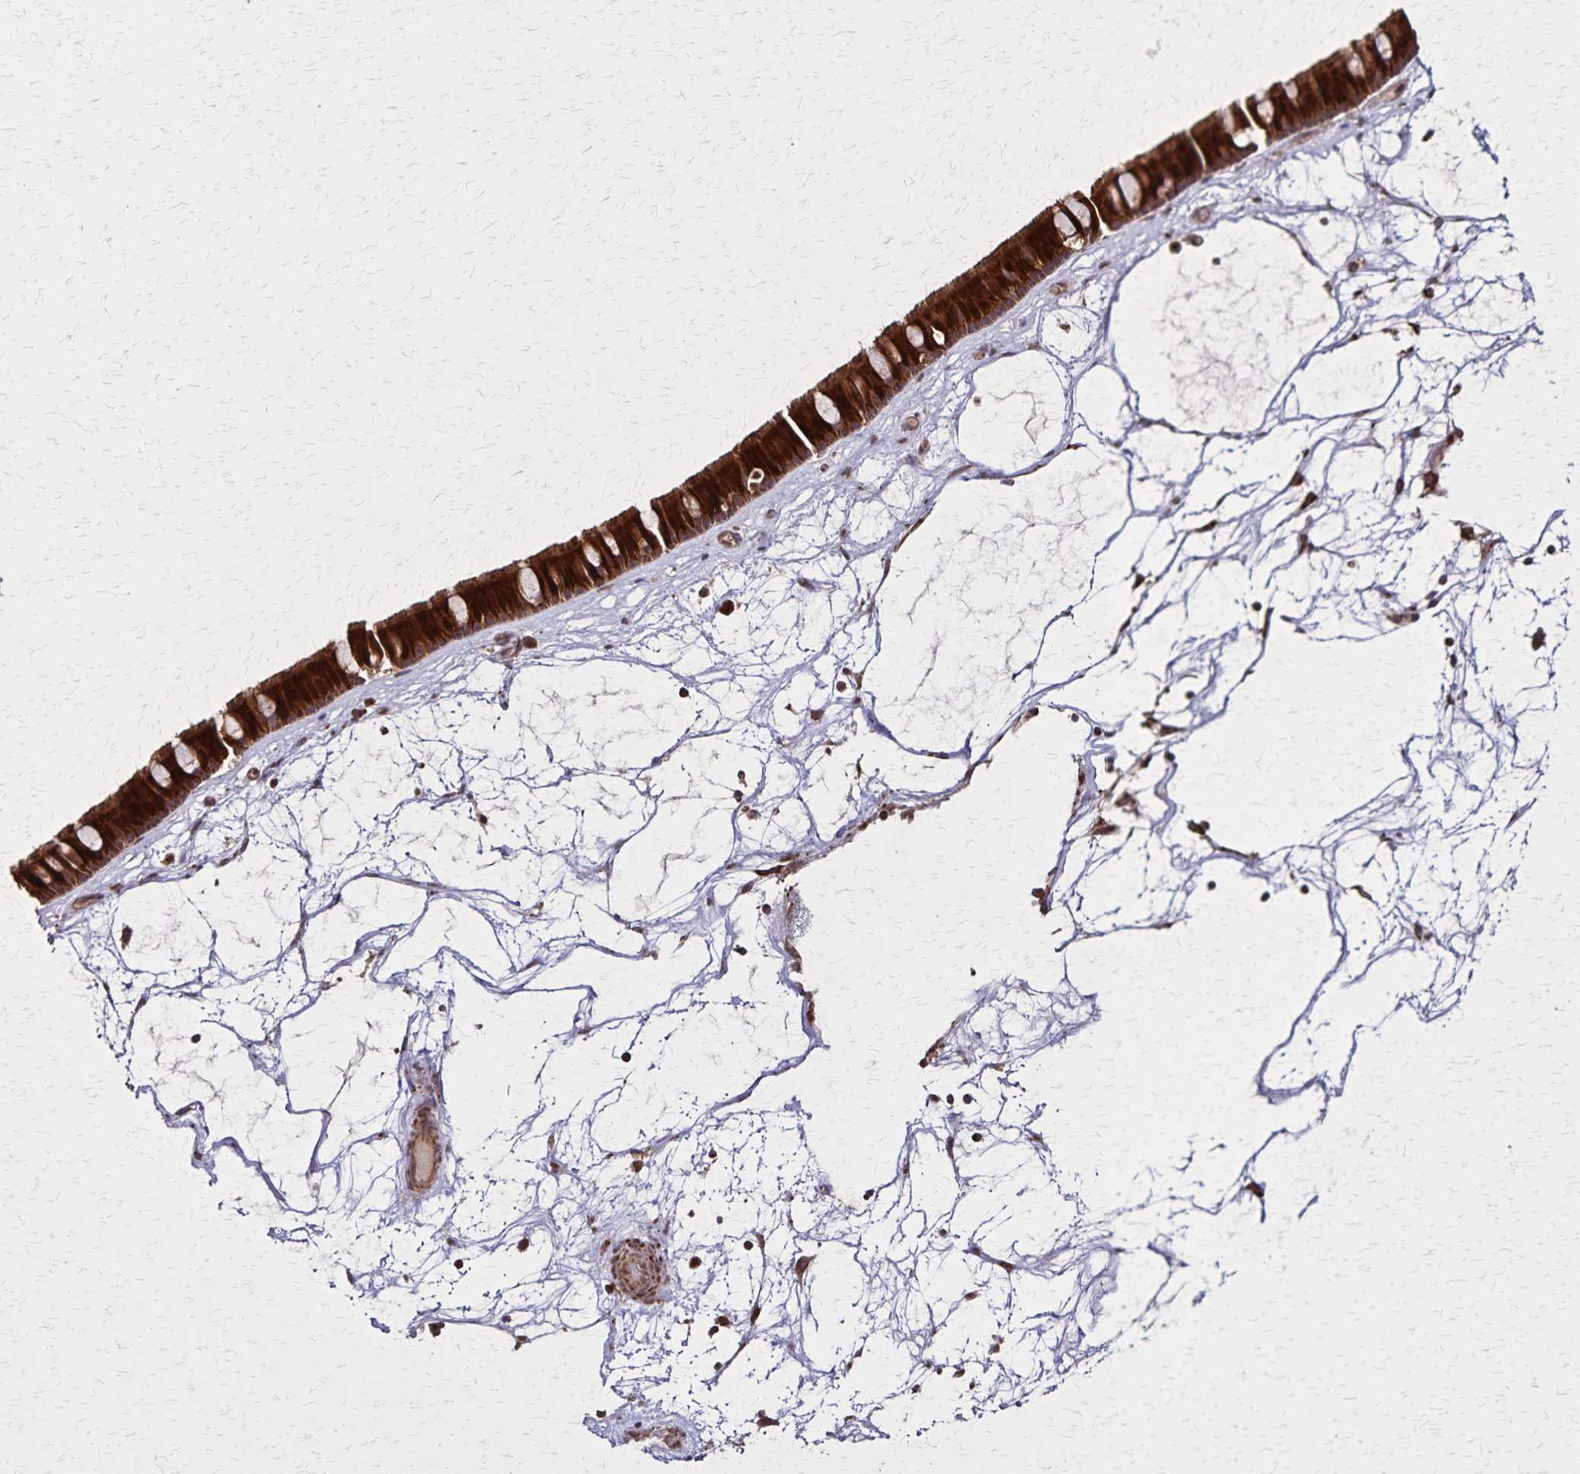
{"staining": {"intensity": "strong", "quantity": ">75%", "location": "cytoplasmic/membranous,nuclear"}, "tissue": "nasopharynx", "cell_type": "Respiratory epithelial cells", "image_type": "normal", "snomed": [{"axis": "morphology", "description": "Normal tissue, NOS"}, {"axis": "topography", "description": "Nasopharynx"}], "caption": "High-power microscopy captured an IHC histopathology image of benign nasopharynx, revealing strong cytoplasmic/membranous,nuclear positivity in about >75% of respiratory epithelial cells. The staining was performed using DAB, with brown indicating positive protein expression. Nuclei are stained blue with hematoxylin.", "gene": "NFS1", "patient": {"sex": "male", "age": 68}}